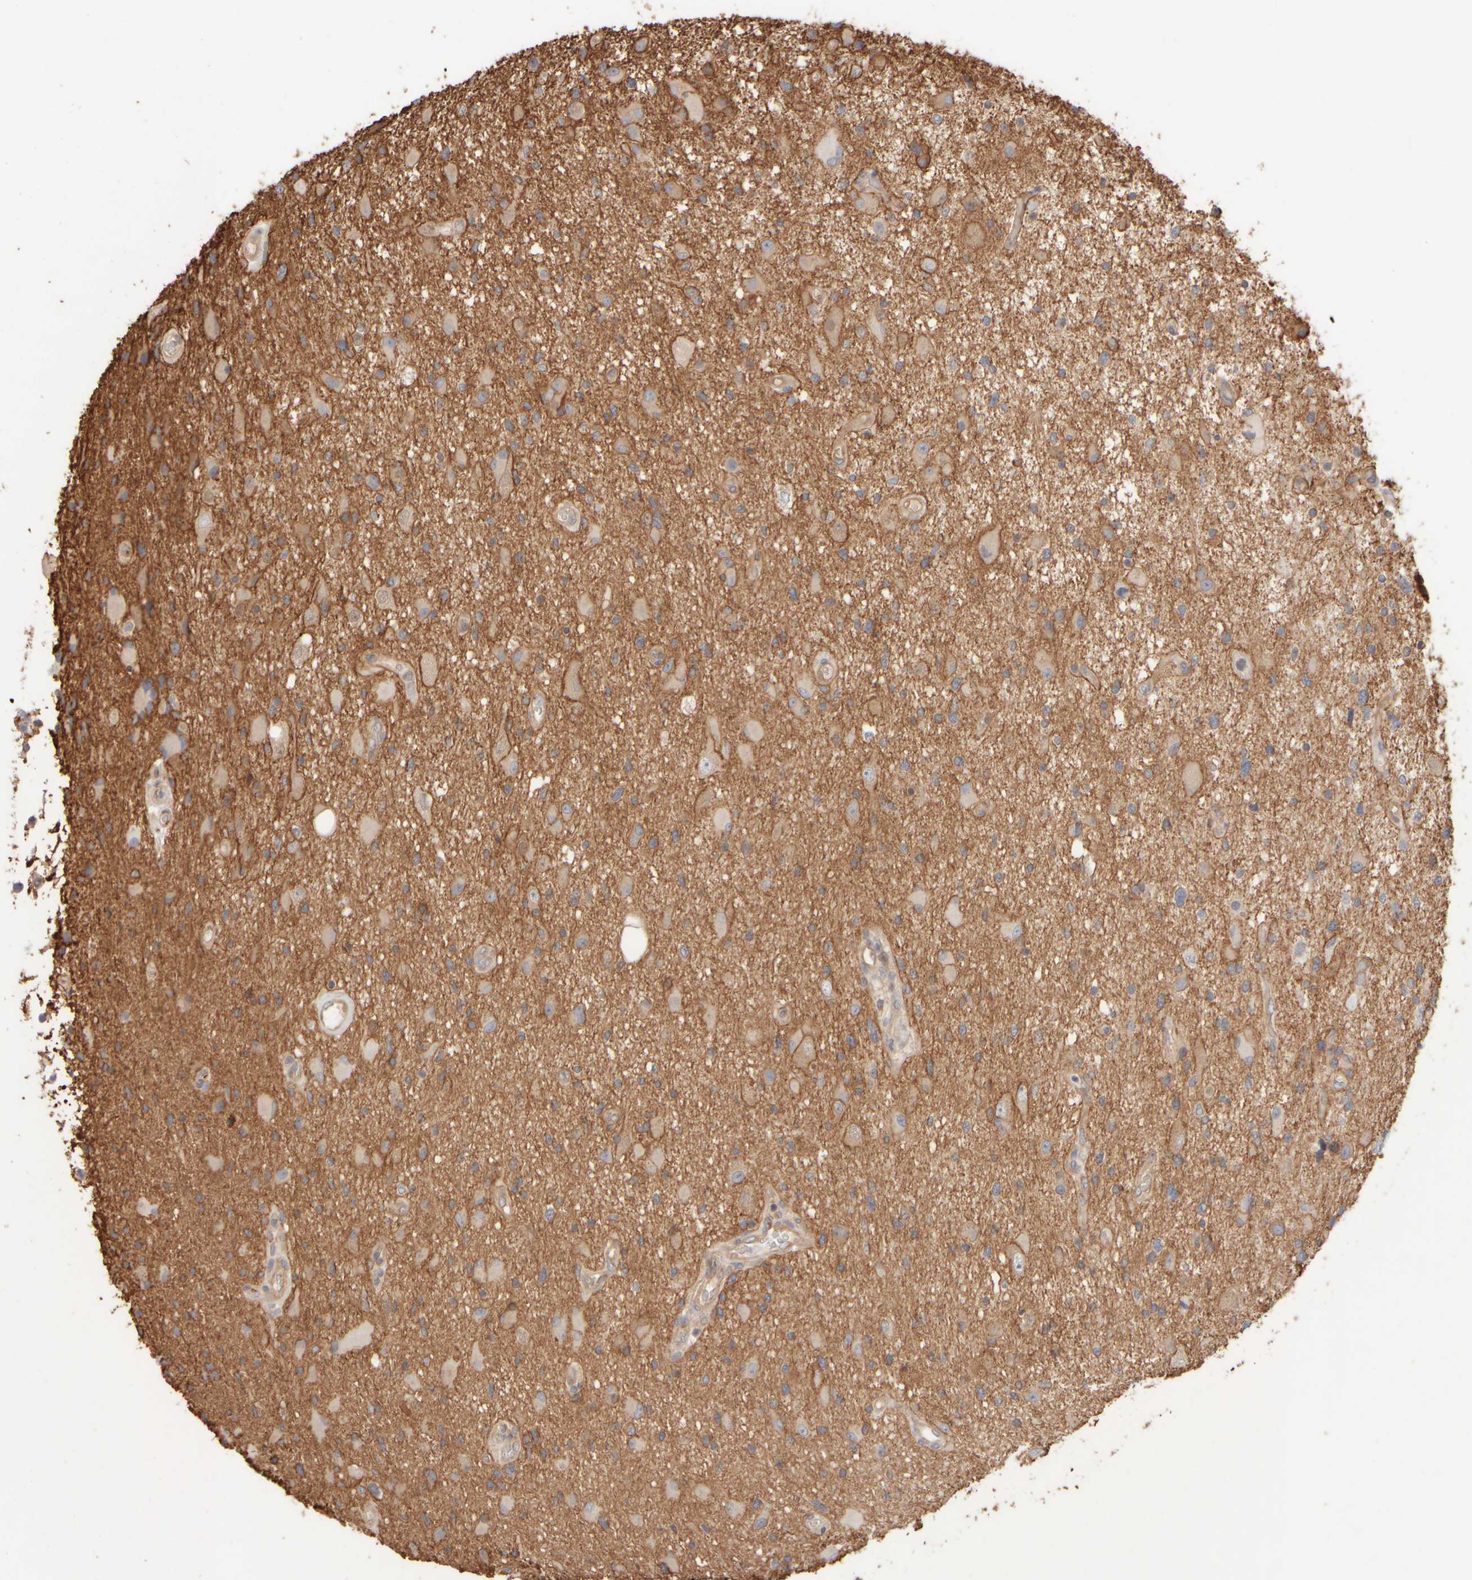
{"staining": {"intensity": "weak", "quantity": "<25%", "location": "cytoplasmic/membranous"}, "tissue": "glioma", "cell_type": "Tumor cells", "image_type": "cancer", "snomed": [{"axis": "morphology", "description": "Glioma, malignant, High grade"}, {"axis": "topography", "description": "Brain"}], "caption": "DAB immunohistochemical staining of human malignant glioma (high-grade) exhibits no significant staining in tumor cells.", "gene": "GOPC", "patient": {"sex": "male", "age": 33}}